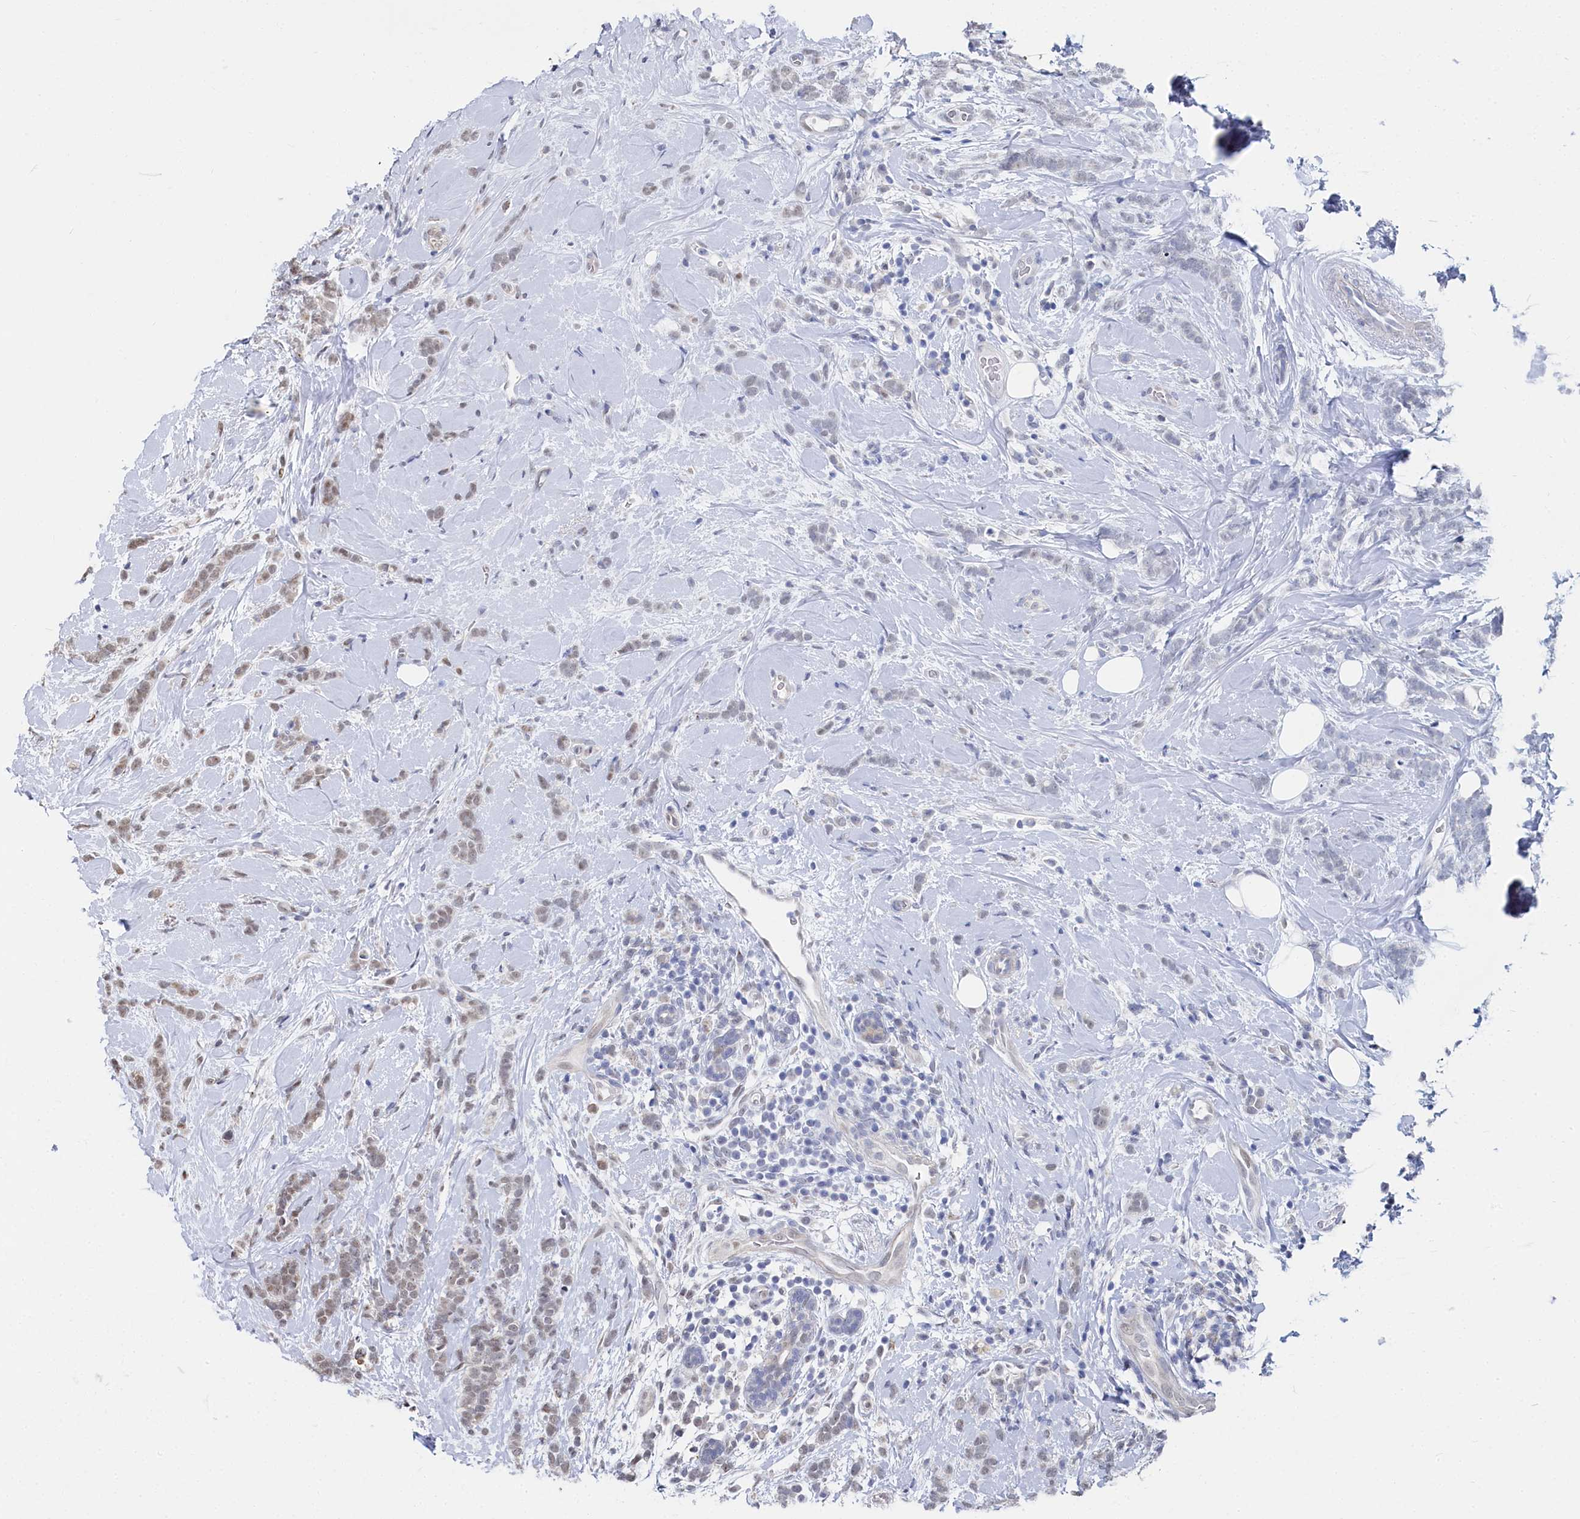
{"staining": {"intensity": "moderate", "quantity": ">75%", "location": "nuclear"}, "tissue": "breast cancer", "cell_type": "Tumor cells", "image_type": "cancer", "snomed": [{"axis": "morphology", "description": "Lobular carcinoma"}, {"axis": "topography", "description": "Breast"}], "caption": "Human breast cancer stained with a brown dye demonstrates moderate nuclear positive staining in about >75% of tumor cells.", "gene": "BUB3", "patient": {"sex": "female", "age": 58}}